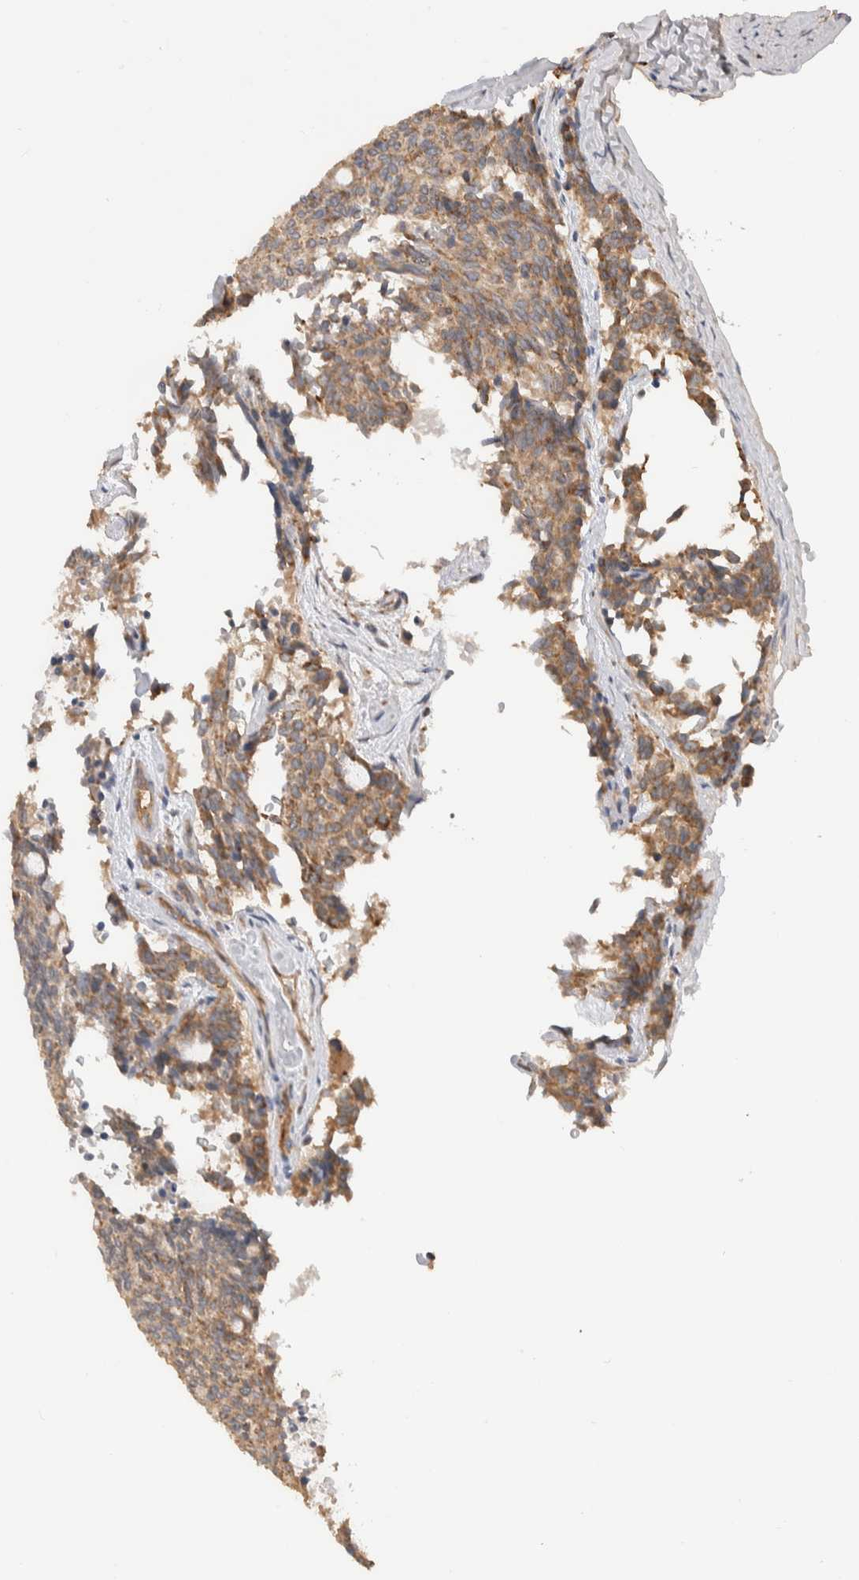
{"staining": {"intensity": "moderate", "quantity": ">75%", "location": "cytoplasmic/membranous"}, "tissue": "carcinoid", "cell_type": "Tumor cells", "image_type": "cancer", "snomed": [{"axis": "morphology", "description": "Carcinoid, malignant, NOS"}, {"axis": "topography", "description": "Pancreas"}], "caption": "Carcinoid was stained to show a protein in brown. There is medium levels of moderate cytoplasmic/membranous expression in about >75% of tumor cells.", "gene": "DEPTOR", "patient": {"sex": "female", "age": 54}}